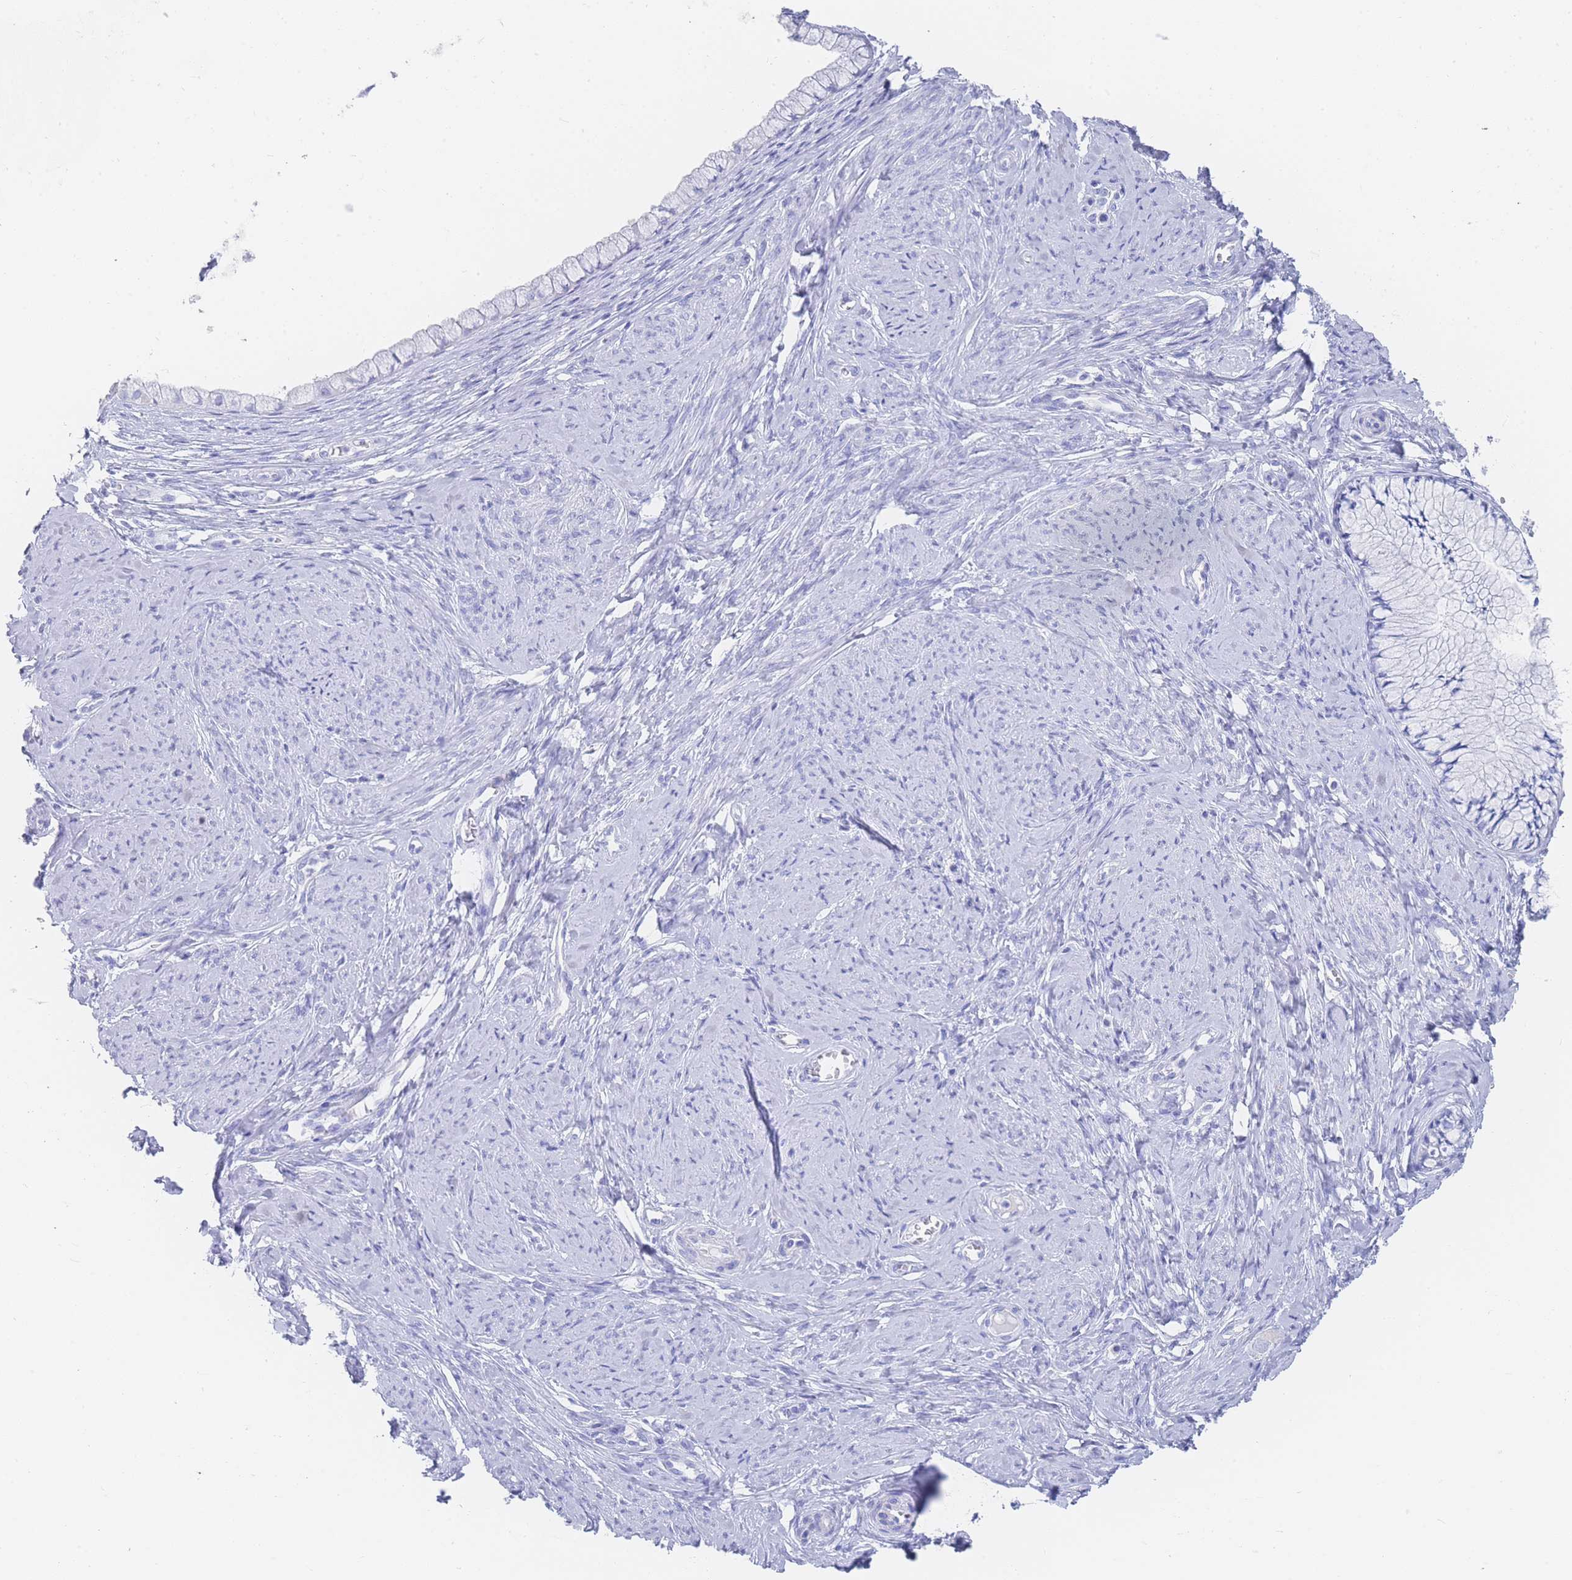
{"staining": {"intensity": "negative", "quantity": "none", "location": "none"}, "tissue": "cervix", "cell_type": "Glandular cells", "image_type": "normal", "snomed": [{"axis": "morphology", "description": "Normal tissue, NOS"}, {"axis": "topography", "description": "Cervix"}], "caption": "Micrograph shows no protein expression in glandular cells of unremarkable cervix. (Stains: DAB (3,3'-diaminobenzidine) IHC with hematoxylin counter stain, Microscopy: brightfield microscopy at high magnification).", "gene": "LRRC37A2", "patient": {"sex": "female", "age": 42}}